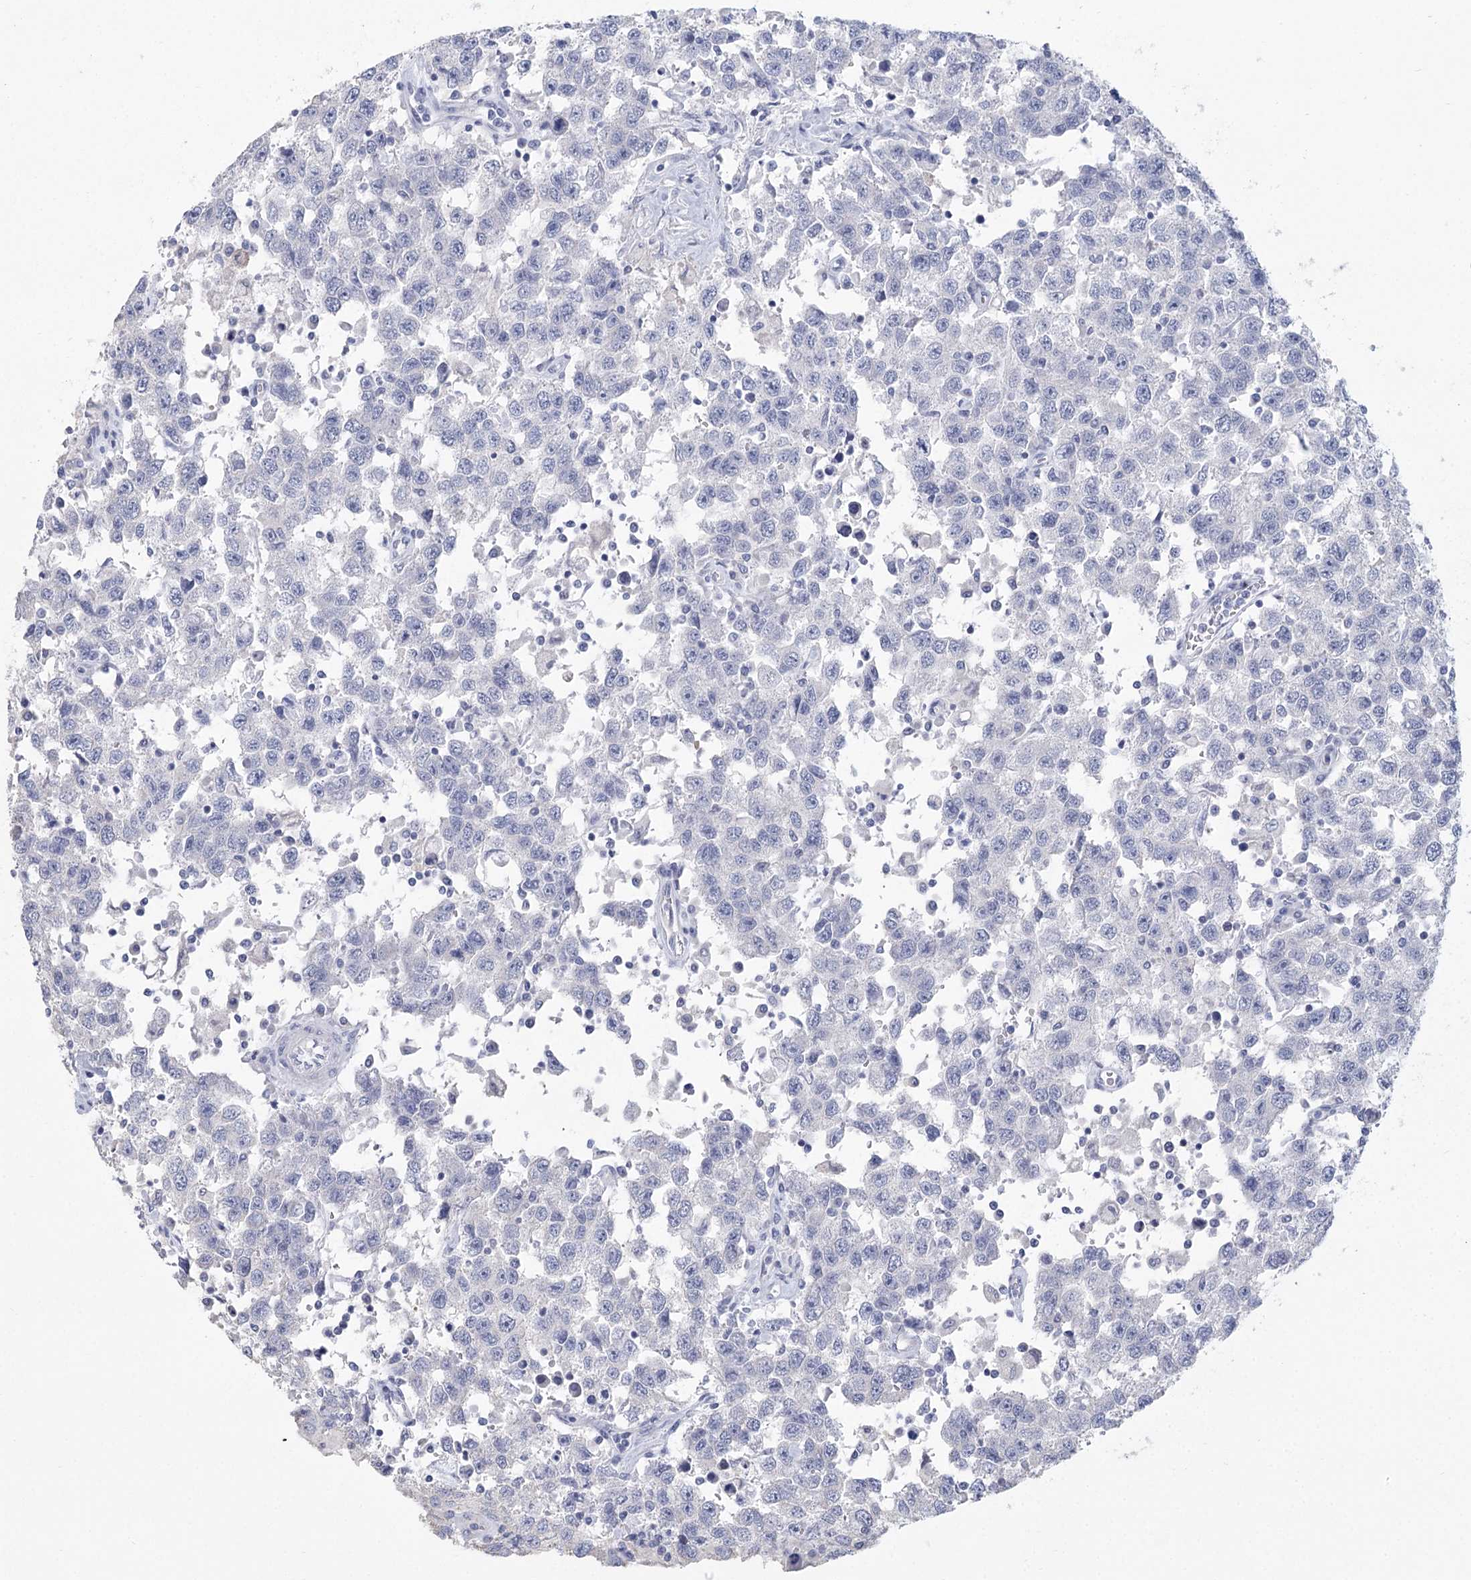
{"staining": {"intensity": "negative", "quantity": "none", "location": "none"}, "tissue": "testis cancer", "cell_type": "Tumor cells", "image_type": "cancer", "snomed": [{"axis": "morphology", "description": "Seminoma, NOS"}, {"axis": "topography", "description": "Testis"}], "caption": "This is an immunohistochemistry (IHC) histopathology image of seminoma (testis). There is no staining in tumor cells.", "gene": "CNTLN", "patient": {"sex": "male", "age": 41}}